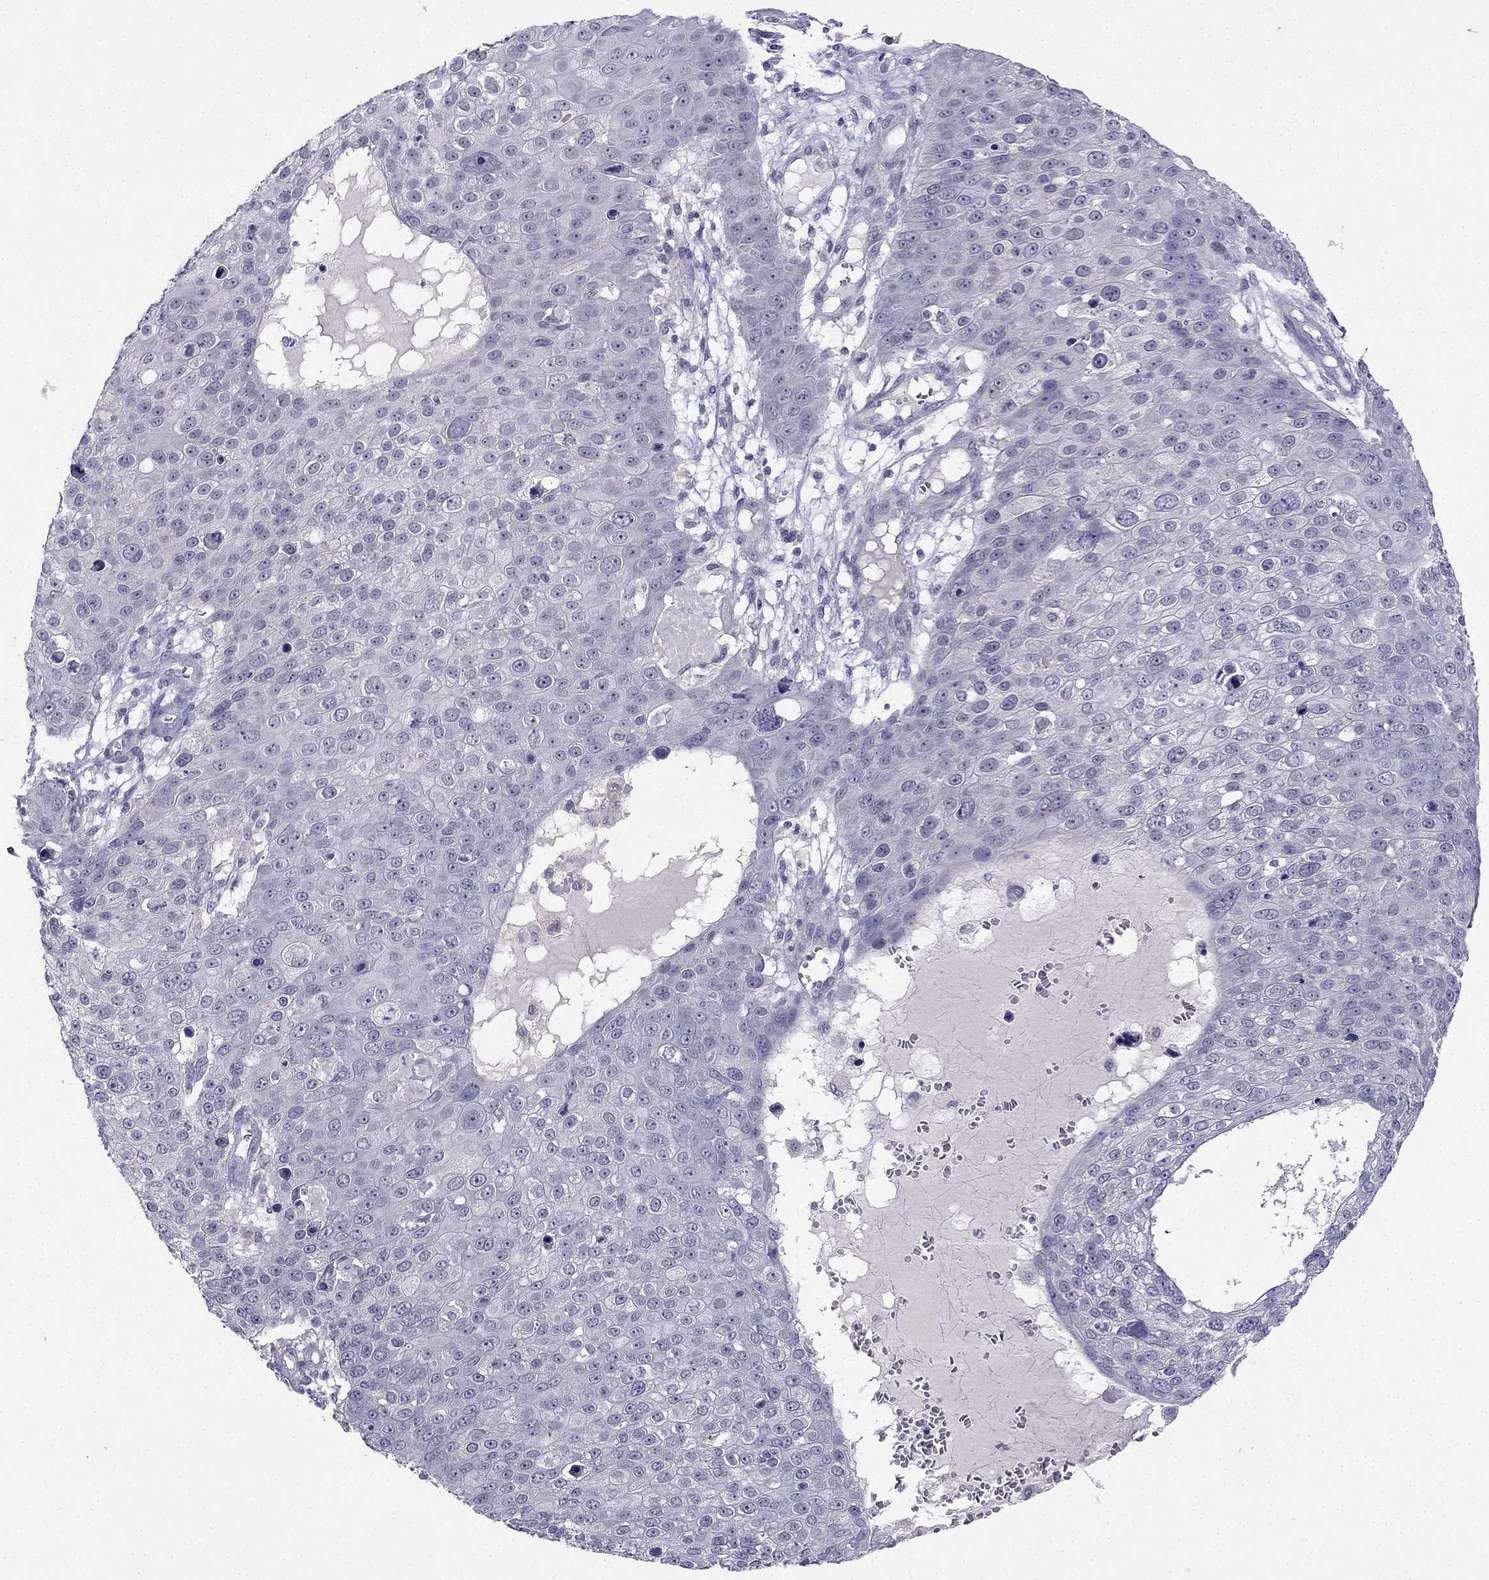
{"staining": {"intensity": "negative", "quantity": "none", "location": "none"}, "tissue": "skin cancer", "cell_type": "Tumor cells", "image_type": "cancer", "snomed": [{"axis": "morphology", "description": "Squamous cell carcinoma, NOS"}, {"axis": "topography", "description": "Skin"}], "caption": "A micrograph of squamous cell carcinoma (skin) stained for a protein shows no brown staining in tumor cells.", "gene": "C16orf89", "patient": {"sex": "male", "age": 71}}